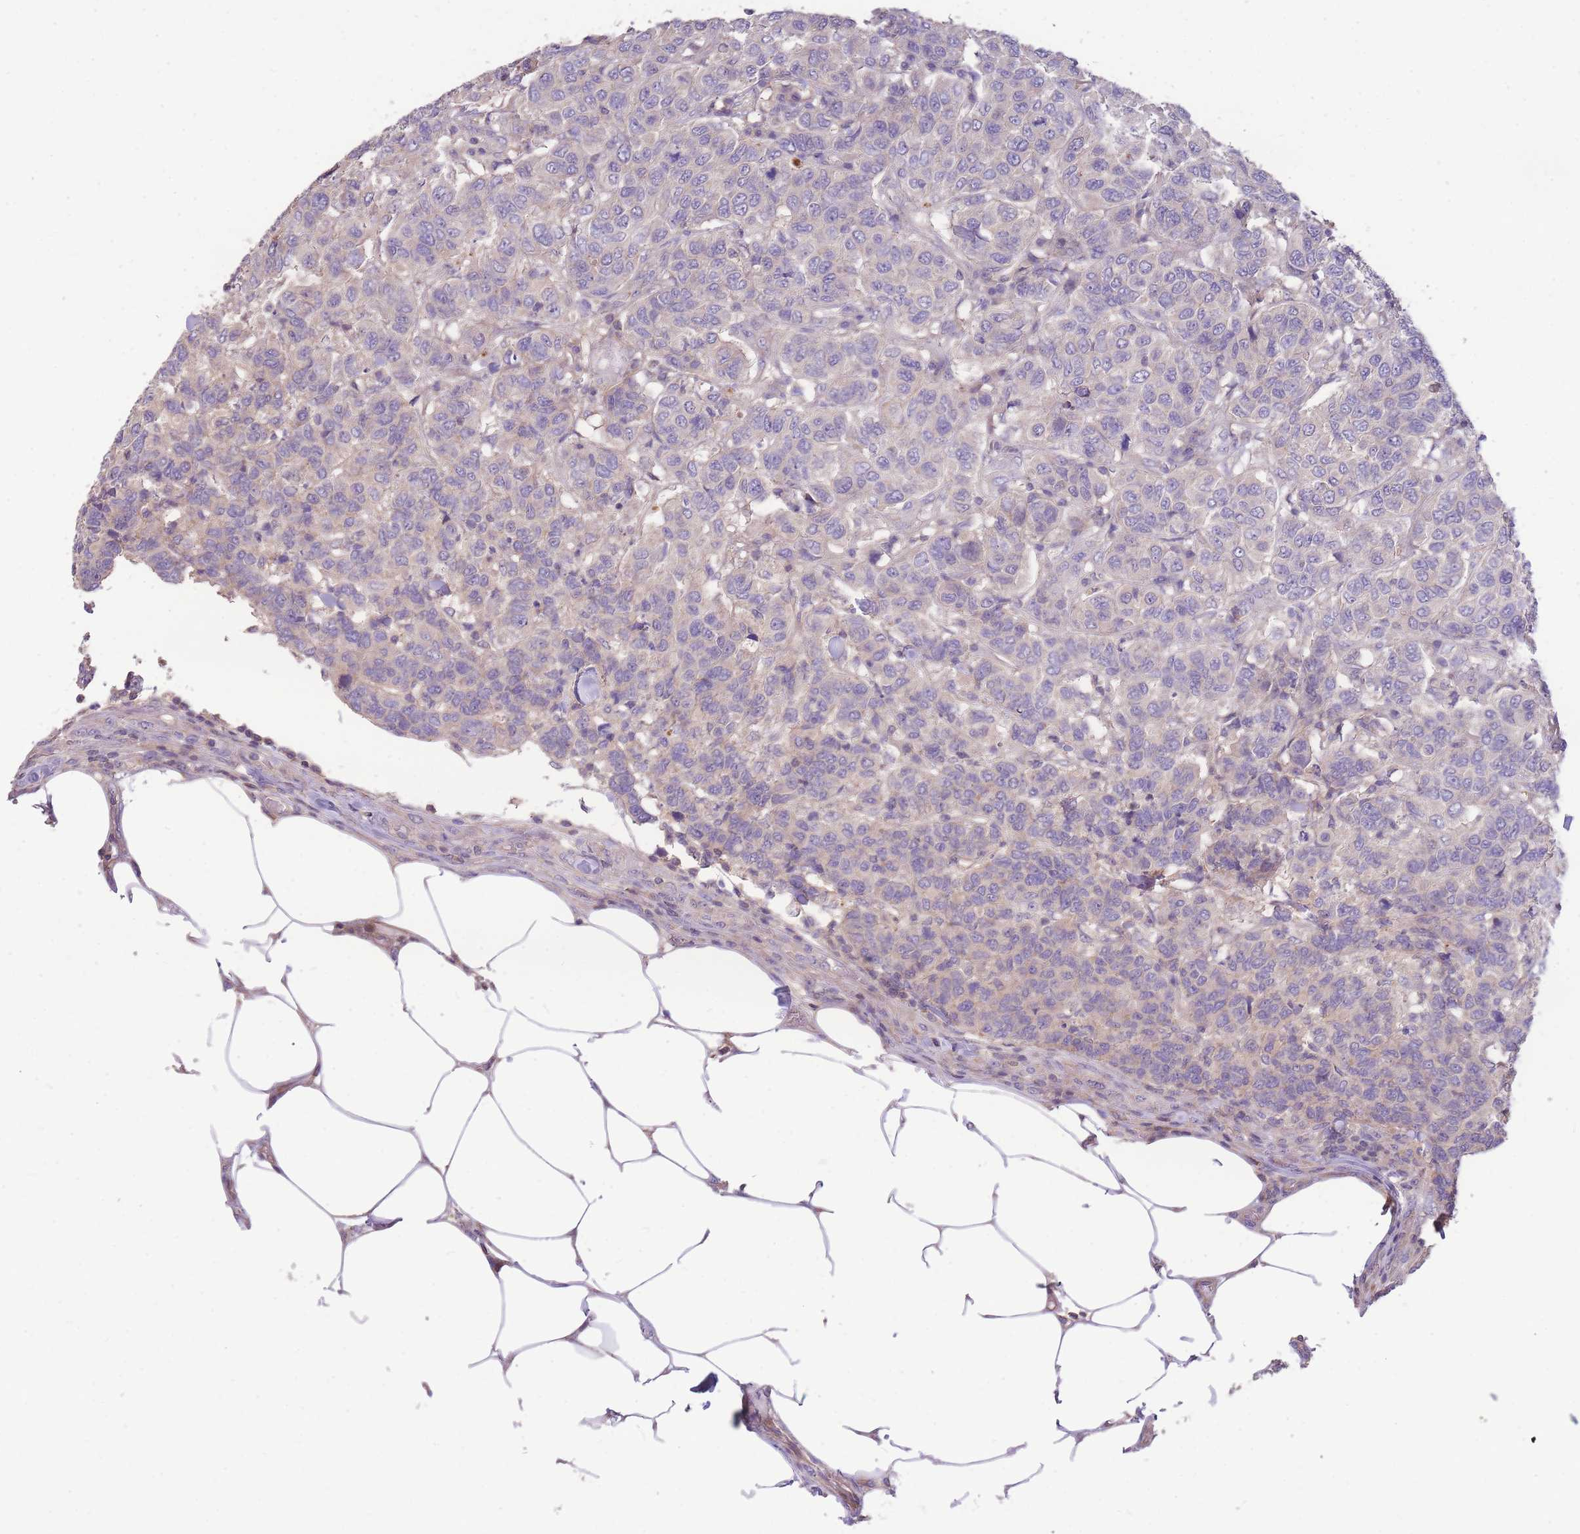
{"staining": {"intensity": "negative", "quantity": "none", "location": "none"}, "tissue": "breast cancer", "cell_type": "Tumor cells", "image_type": "cancer", "snomed": [{"axis": "morphology", "description": "Duct carcinoma"}, {"axis": "topography", "description": "Breast"}], "caption": "This is an immunohistochemistry (IHC) histopathology image of human breast cancer. There is no staining in tumor cells.", "gene": "OR5T1", "patient": {"sex": "female", "age": 55}}